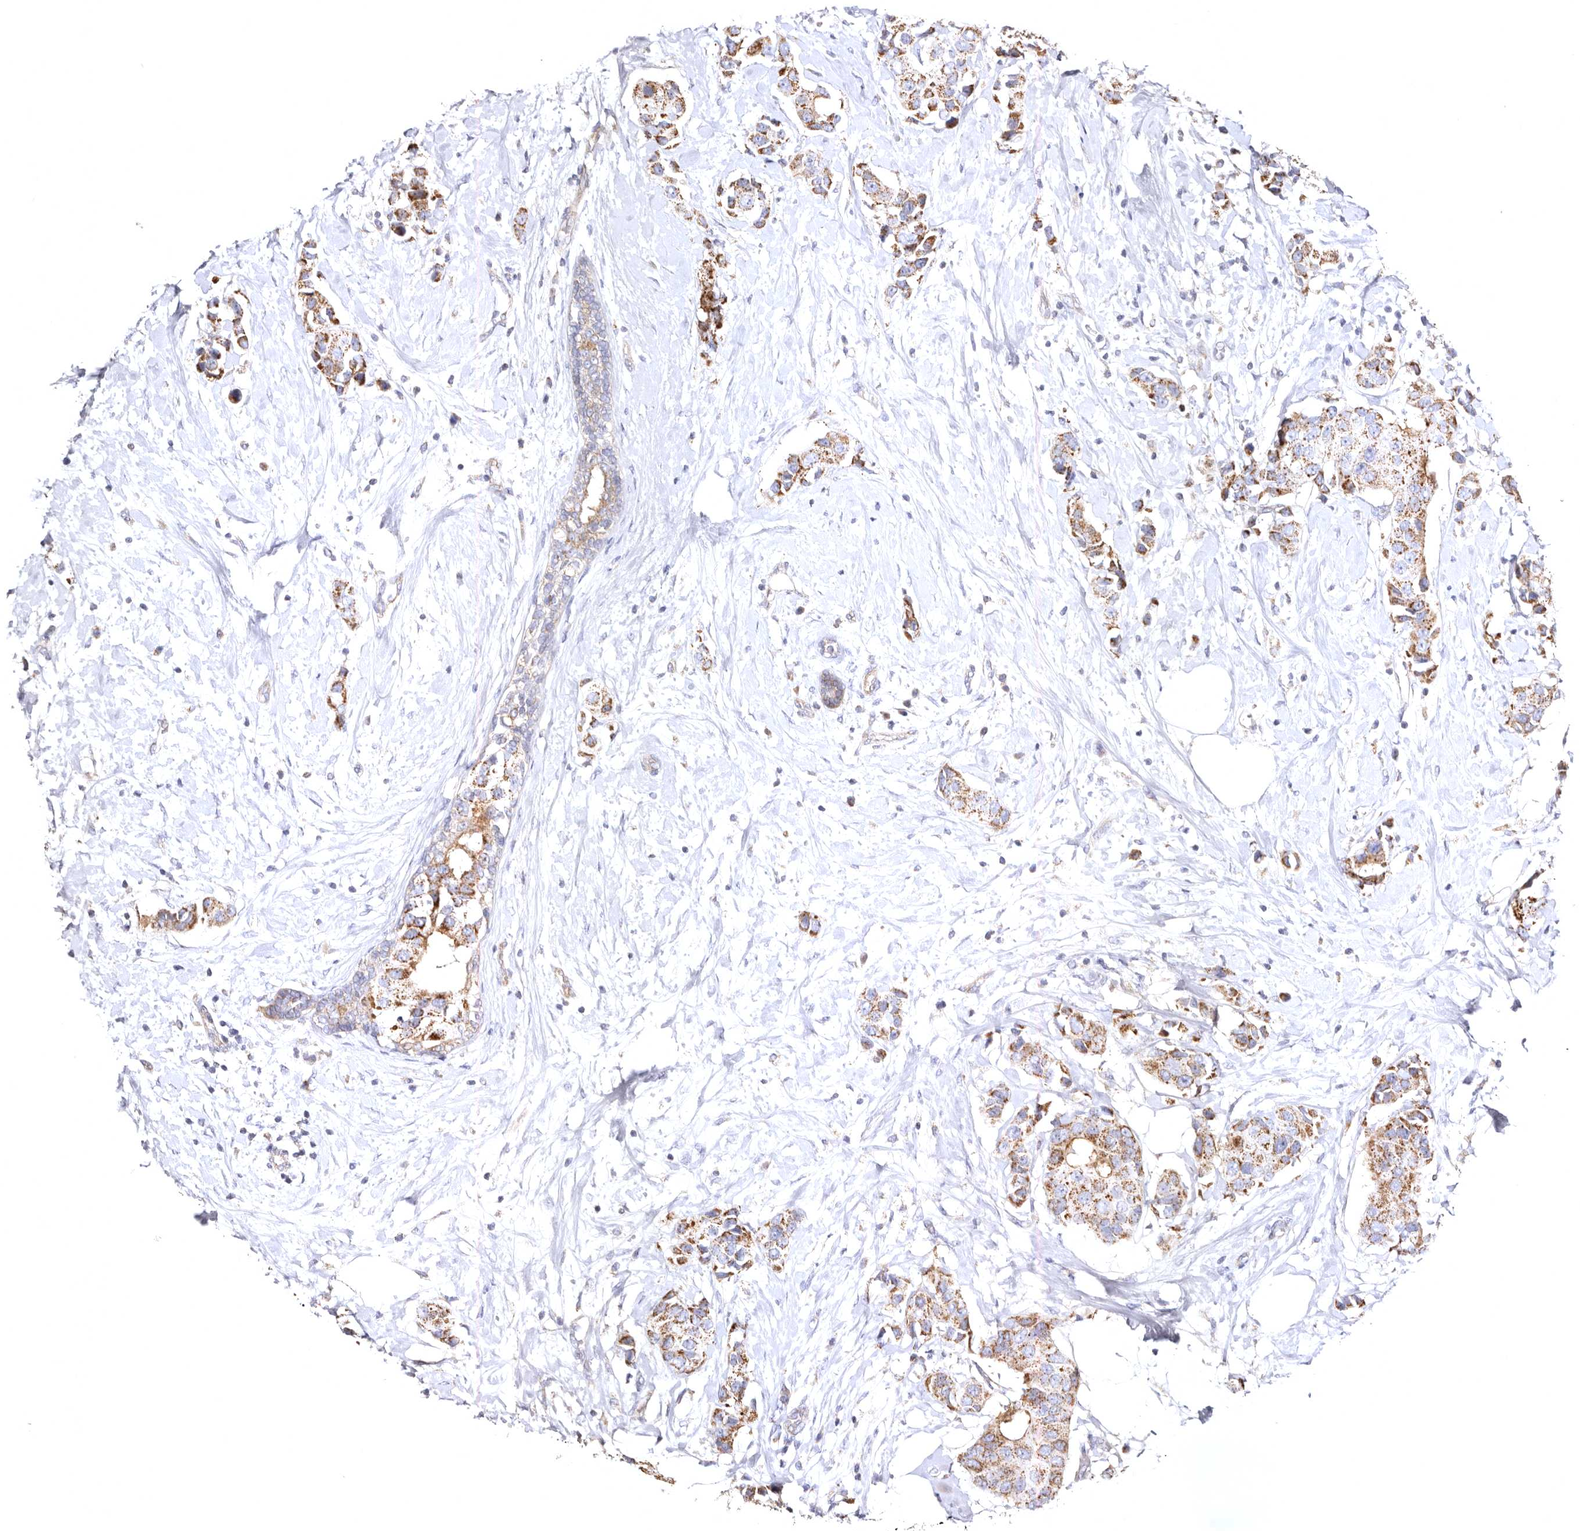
{"staining": {"intensity": "moderate", "quantity": ">75%", "location": "cytoplasmic/membranous"}, "tissue": "breast cancer", "cell_type": "Tumor cells", "image_type": "cancer", "snomed": [{"axis": "morphology", "description": "Normal tissue, NOS"}, {"axis": "morphology", "description": "Duct carcinoma"}, {"axis": "topography", "description": "Breast"}], "caption": "This histopathology image shows breast cancer stained with immunohistochemistry (IHC) to label a protein in brown. The cytoplasmic/membranous of tumor cells show moderate positivity for the protein. Nuclei are counter-stained blue.", "gene": "BAIAP2L1", "patient": {"sex": "female", "age": 39}}